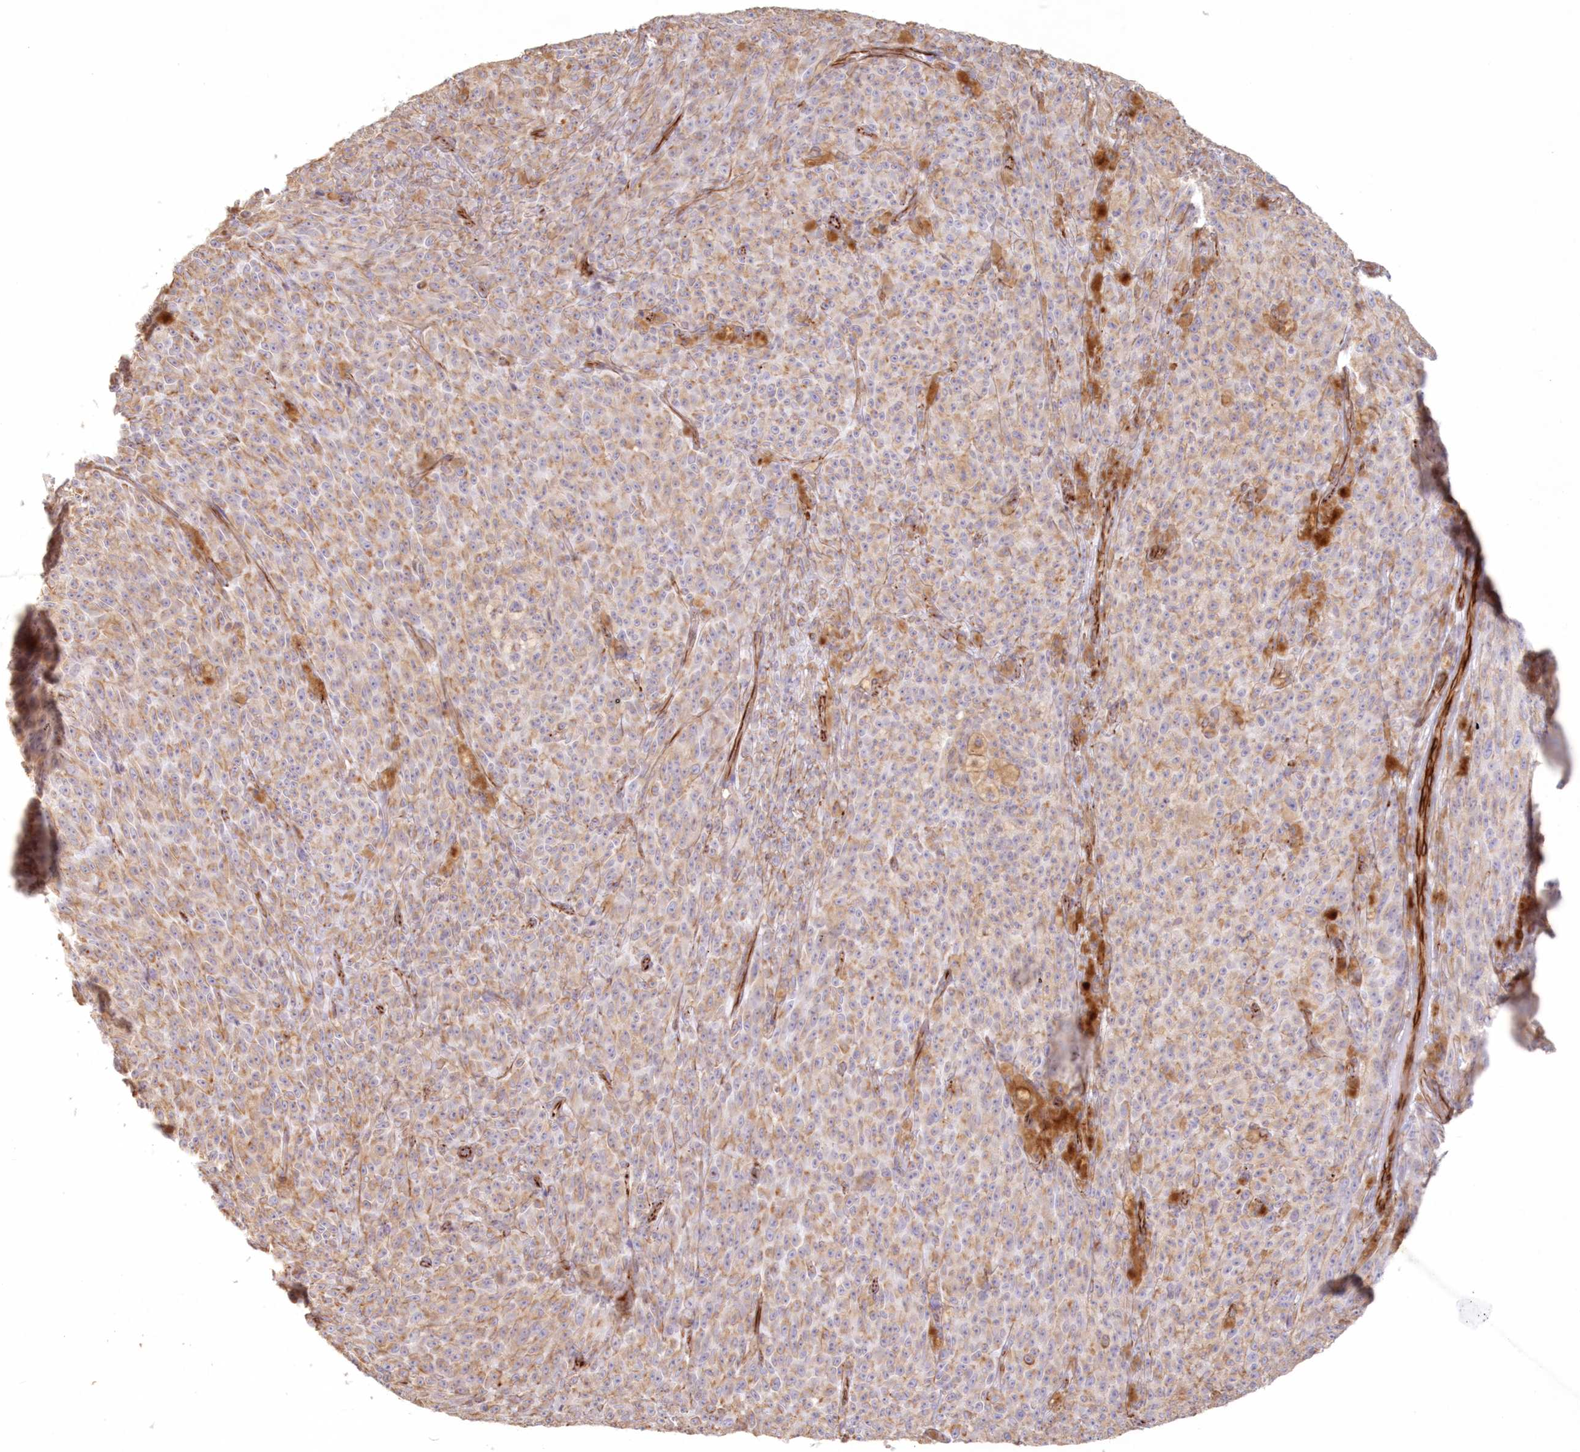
{"staining": {"intensity": "moderate", "quantity": "25%-75%", "location": "cytoplasmic/membranous"}, "tissue": "melanoma", "cell_type": "Tumor cells", "image_type": "cancer", "snomed": [{"axis": "morphology", "description": "Malignant melanoma, NOS"}, {"axis": "topography", "description": "Skin"}], "caption": "Malignant melanoma was stained to show a protein in brown. There is medium levels of moderate cytoplasmic/membranous staining in about 25%-75% of tumor cells.", "gene": "DMRTB1", "patient": {"sex": "female", "age": 82}}